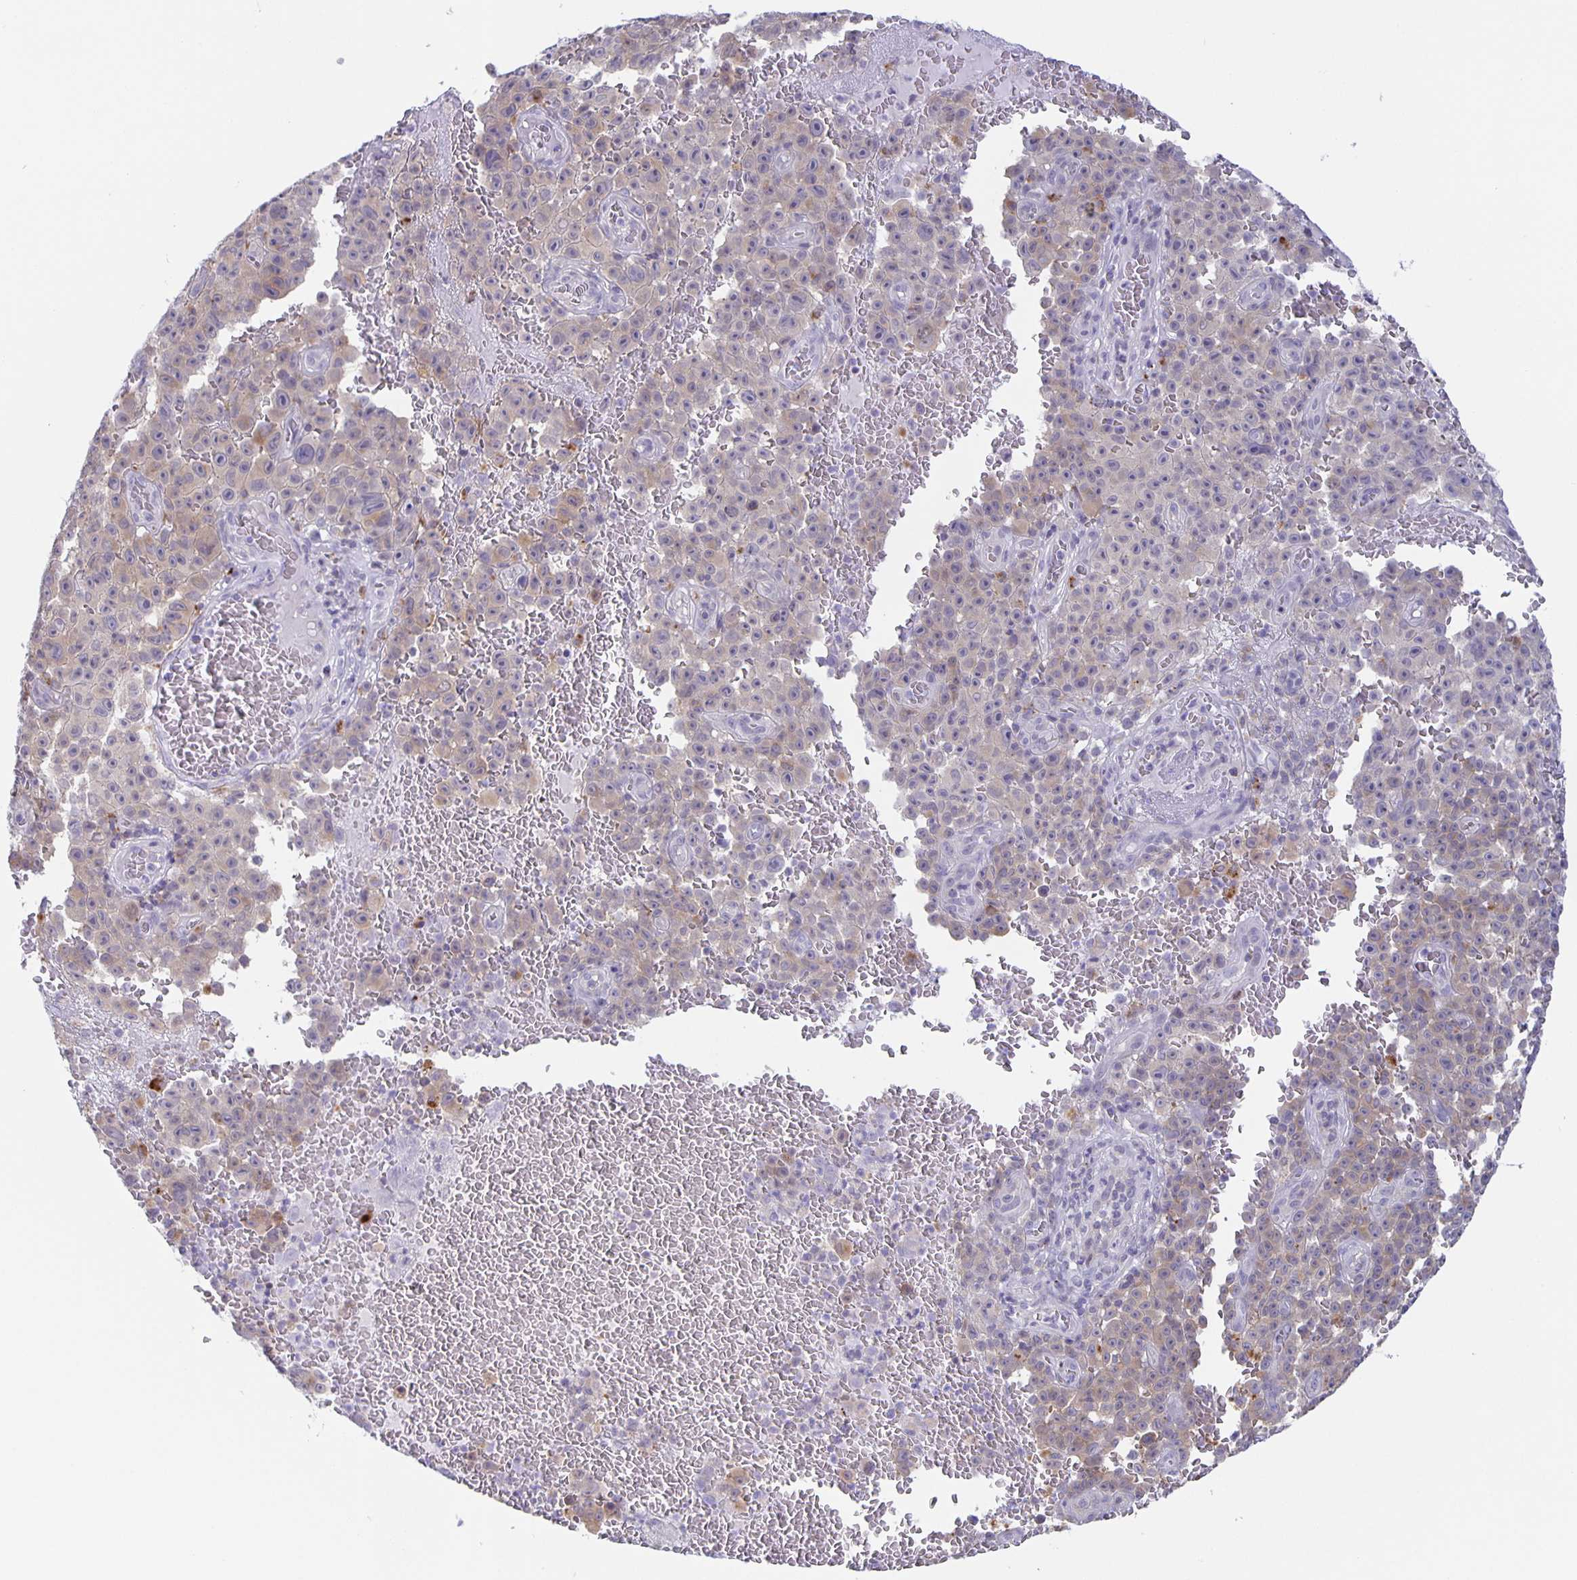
{"staining": {"intensity": "weak", "quantity": "25%-75%", "location": "cytoplasmic/membranous"}, "tissue": "melanoma", "cell_type": "Tumor cells", "image_type": "cancer", "snomed": [{"axis": "morphology", "description": "Malignant melanoma, NOS"}, {"axis": "topography", "description": "Skin"}], "caption": "Malignant melanoma tissue shows weak cytoplasmic/membranous expression in approximately 25%-75% of tumor cells, visualized by immunohistochemistry. (DAB (3,3'-diaminobenzidine) IHC with brightfield microscopy, high magnification).", "gene": "LIPA", "patient": {"sex": "female", "age": 82}}